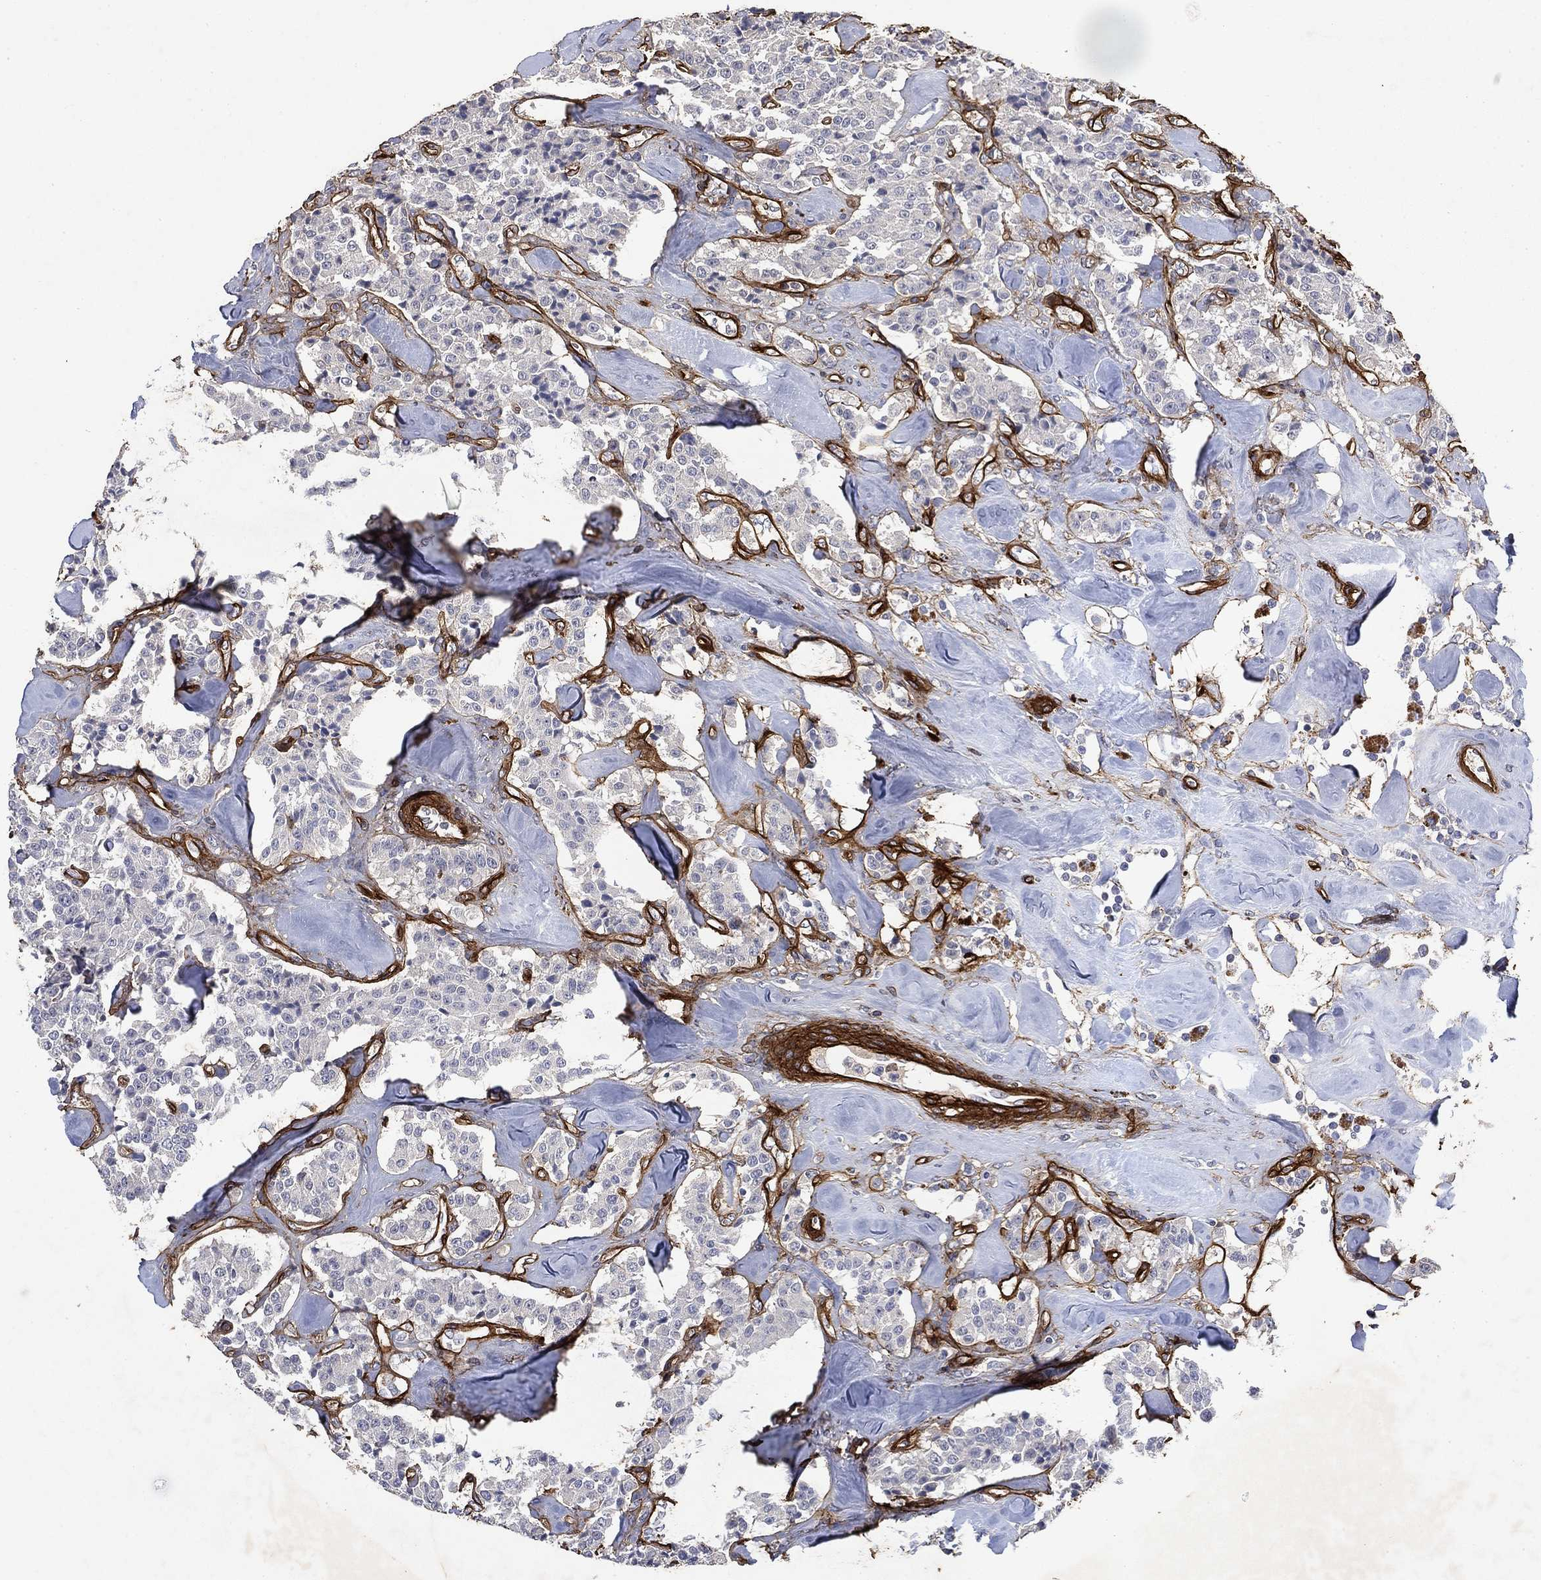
{"staining": {"intensity": "negative", "quantity": "none", "location": "none"}, "tissue": "carcinoid", "cell_type": "Tumor cells", "image_type": "cancer", "snomed": [{"axis": "morphology", "description": "Carcinoid, malignant, NOS"}, {"axis": "topography", "description": "Pancreas"}], "caption": "This is an immunohistochemistry micrograph of human carcinoid. There is no positivity in tumor cells.", "gene": "COL4A2", "patient": {"sex": "male", "age": 41}}